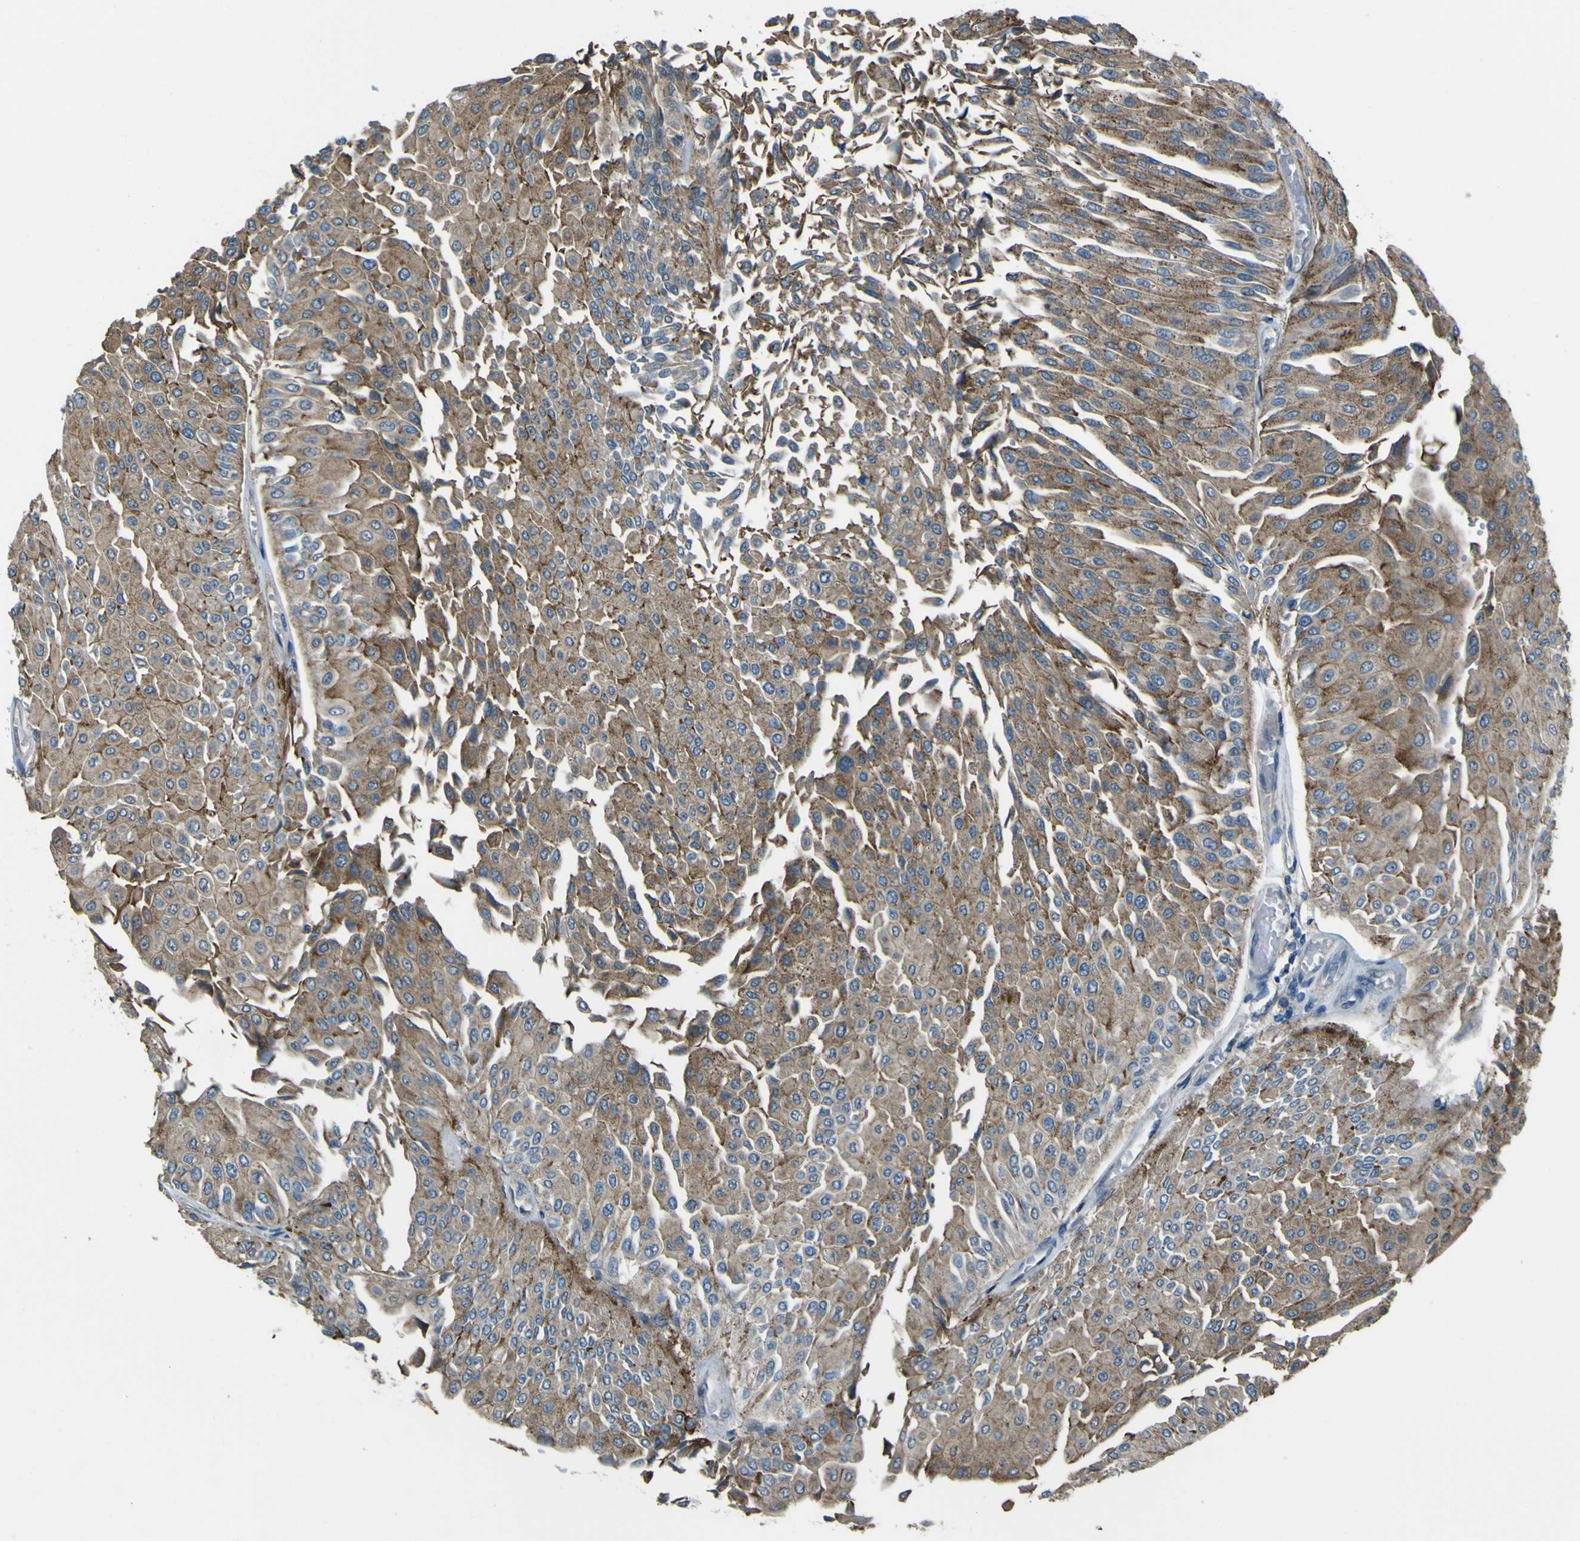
{"staining": {"intensity": "moderate", "quantity": ">75%", "location": "cytoplasmic/membranous"}, "tissue": "urothelial cancer", "cell_type": "Tumor cells", "image_type": "cancer", "snomed": [{"axis": "morphology", "description": "Urothelial carcinoma, Low grade"}, {"axis": "topography", "description": "Urinary bladder"}], "caption": "Protein staining by immunohistochemistry displays moderate cytoplasmic/membranous expression in approximately >75% of tumor cells in low-grade urothelial carcinoma.", "gene": "NAALADL2", "patient": {"sex": "male", "age": 67}}